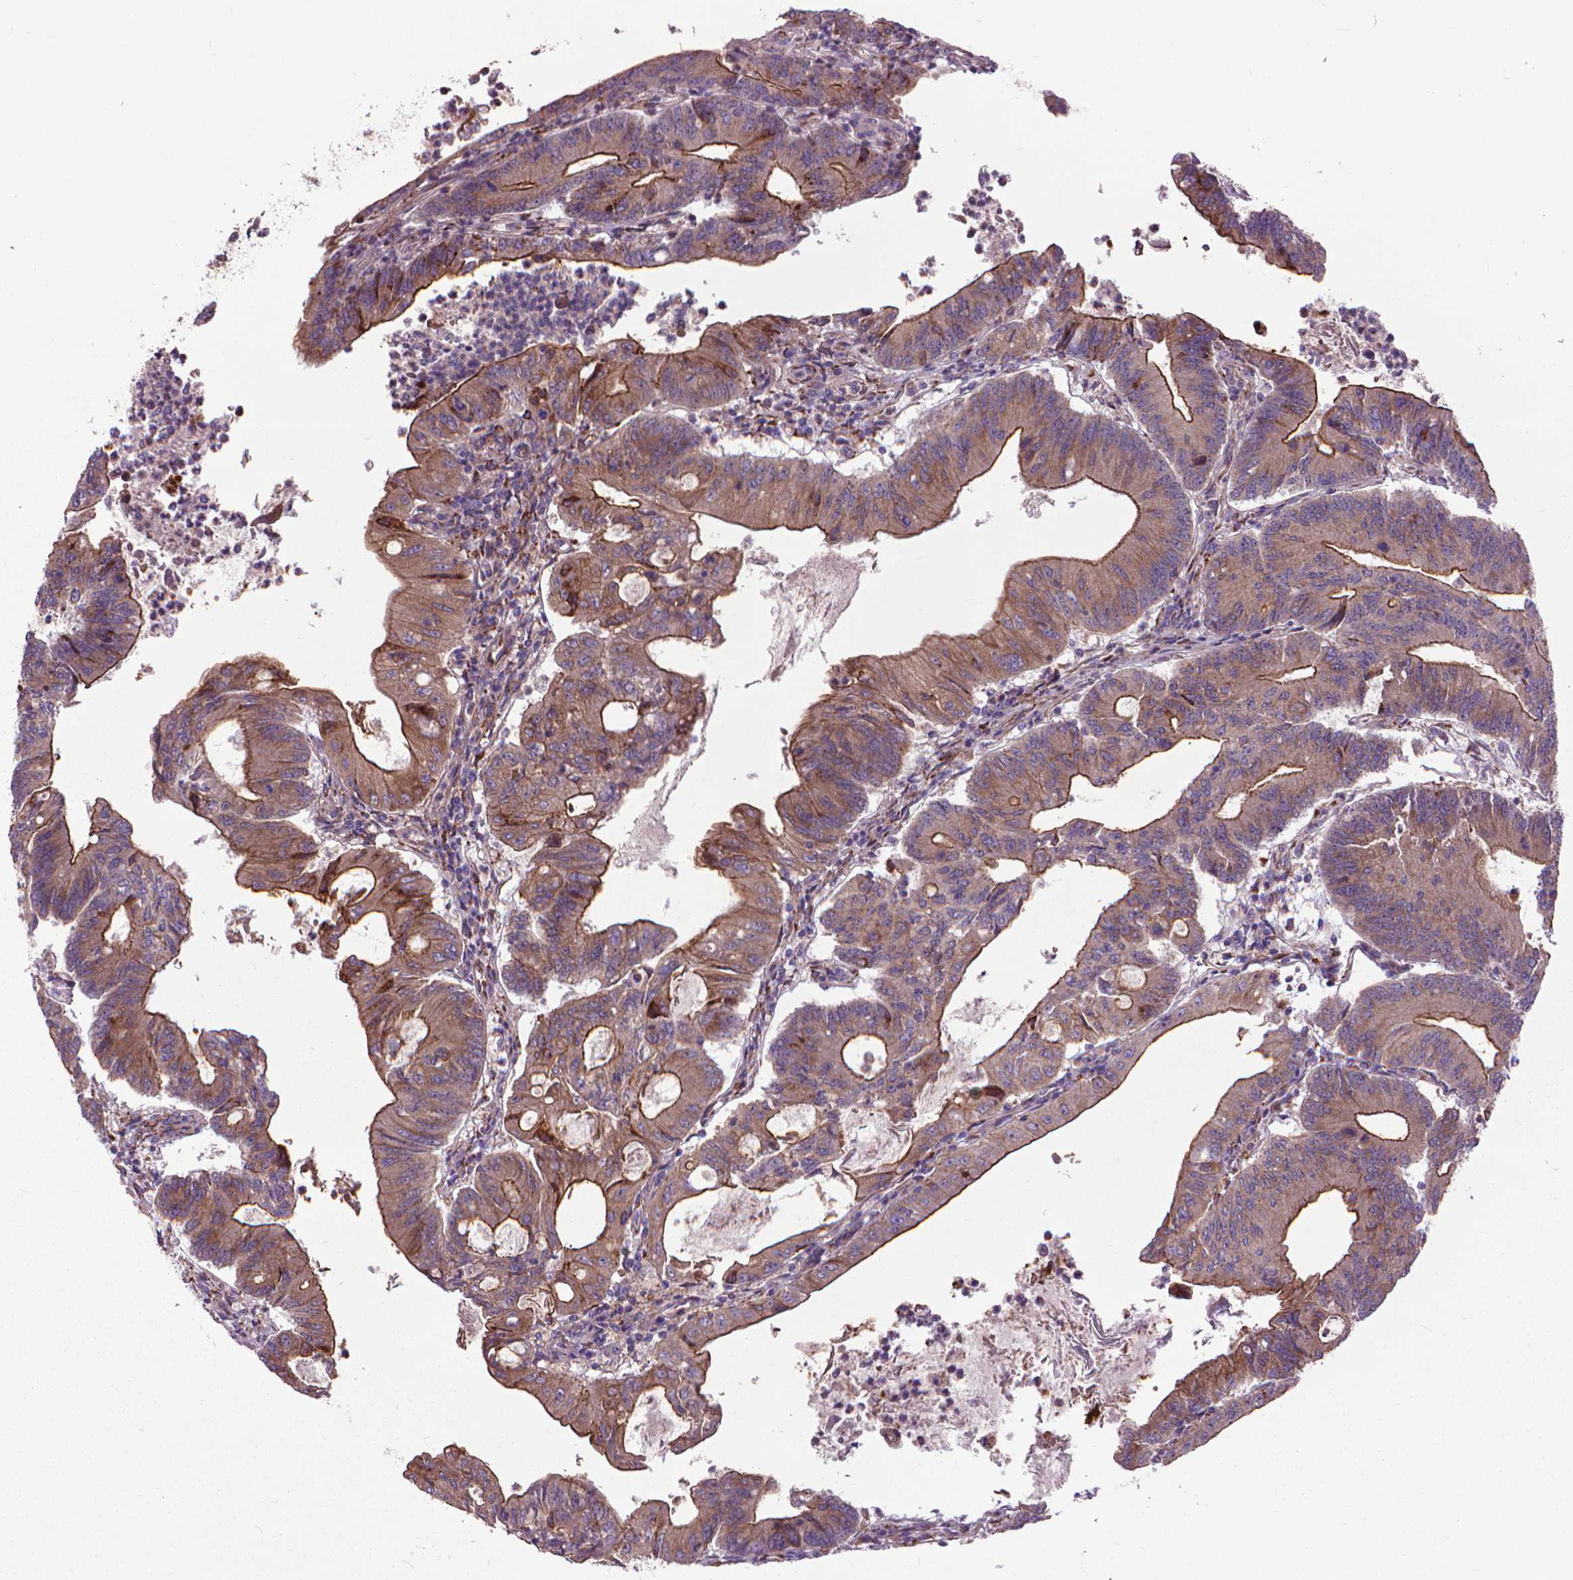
{"staining": {"intensity": "moderate", "quantity": ">75%", "location": "cytoplasmic/membranous"}, "tissue": "colorectal cancer", "cell_type": "Tumor cells", "image_type": "cancer", "snomed": [{"axis": "morphology", "description": "Adenocarcinoma, NOS"}, {"axis": "topography", "description": "Colon"}], "caption": "The histopathology image reveals immunohistochemical staining of adenocarcinoma (colorectal). There is moderate cytoplasmic/membranous staining is present in approximately >75% of tumor cells.", "gene": "MYH14", "patient": {"sex": "female", "age": 70}}